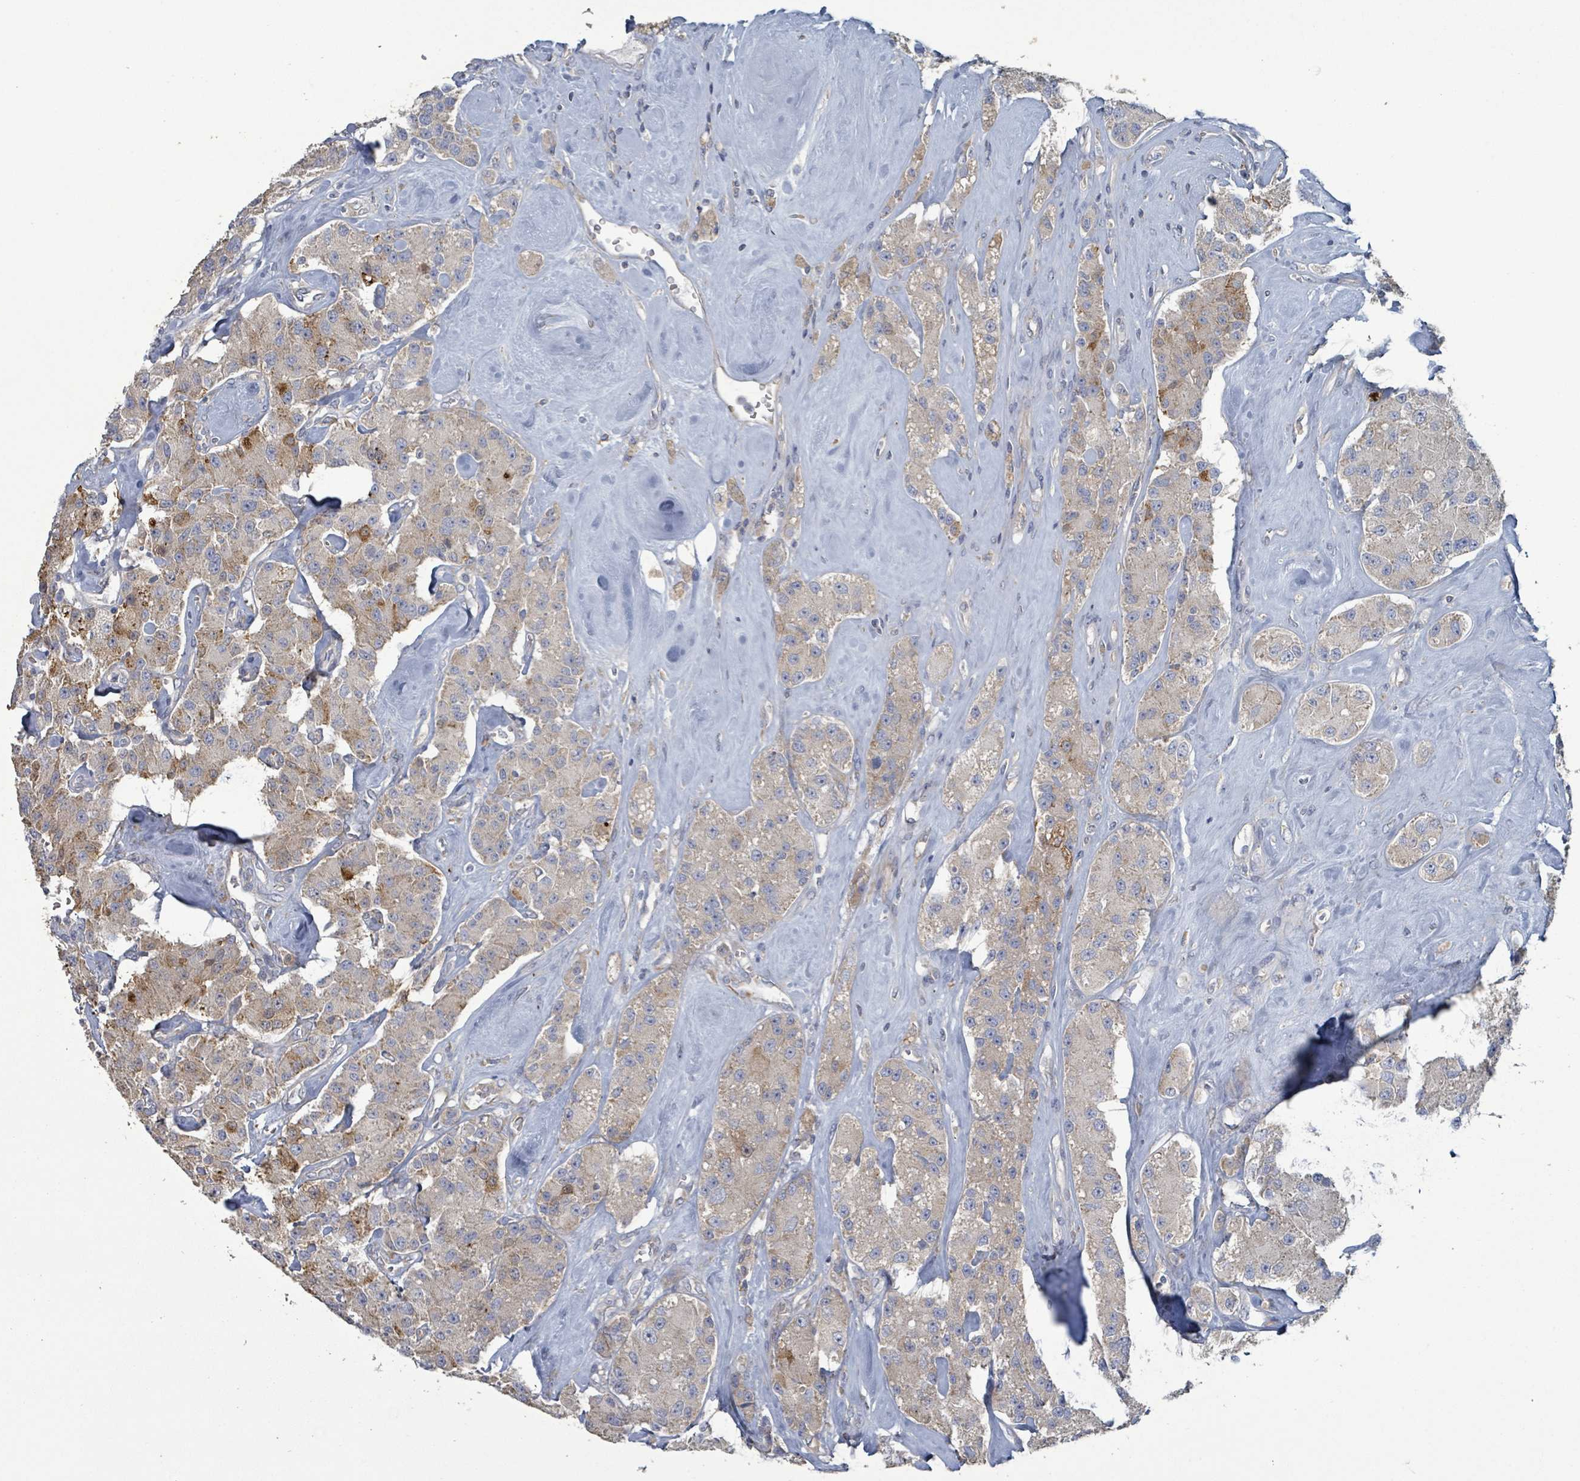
{"staining": {"intensity": "weak", "quantity": ">75%", "location": "cytoplasmic/membranous"}, "tissue": "carcinoid", "cell_type": "Tumor cells", "image_type": "cancer", "snomed": [{"axis": "morphology", "description": "Carcinoid, malignant, NOS"}, {"axis": "topography", "description": "Pancreas"}], "caption": "Carcinoid (malignant) stained with a protein marker demonstrates weak staining in tumor cells.", "gene": "RPL32", "patient": {"sex": "male", "age": 41}}